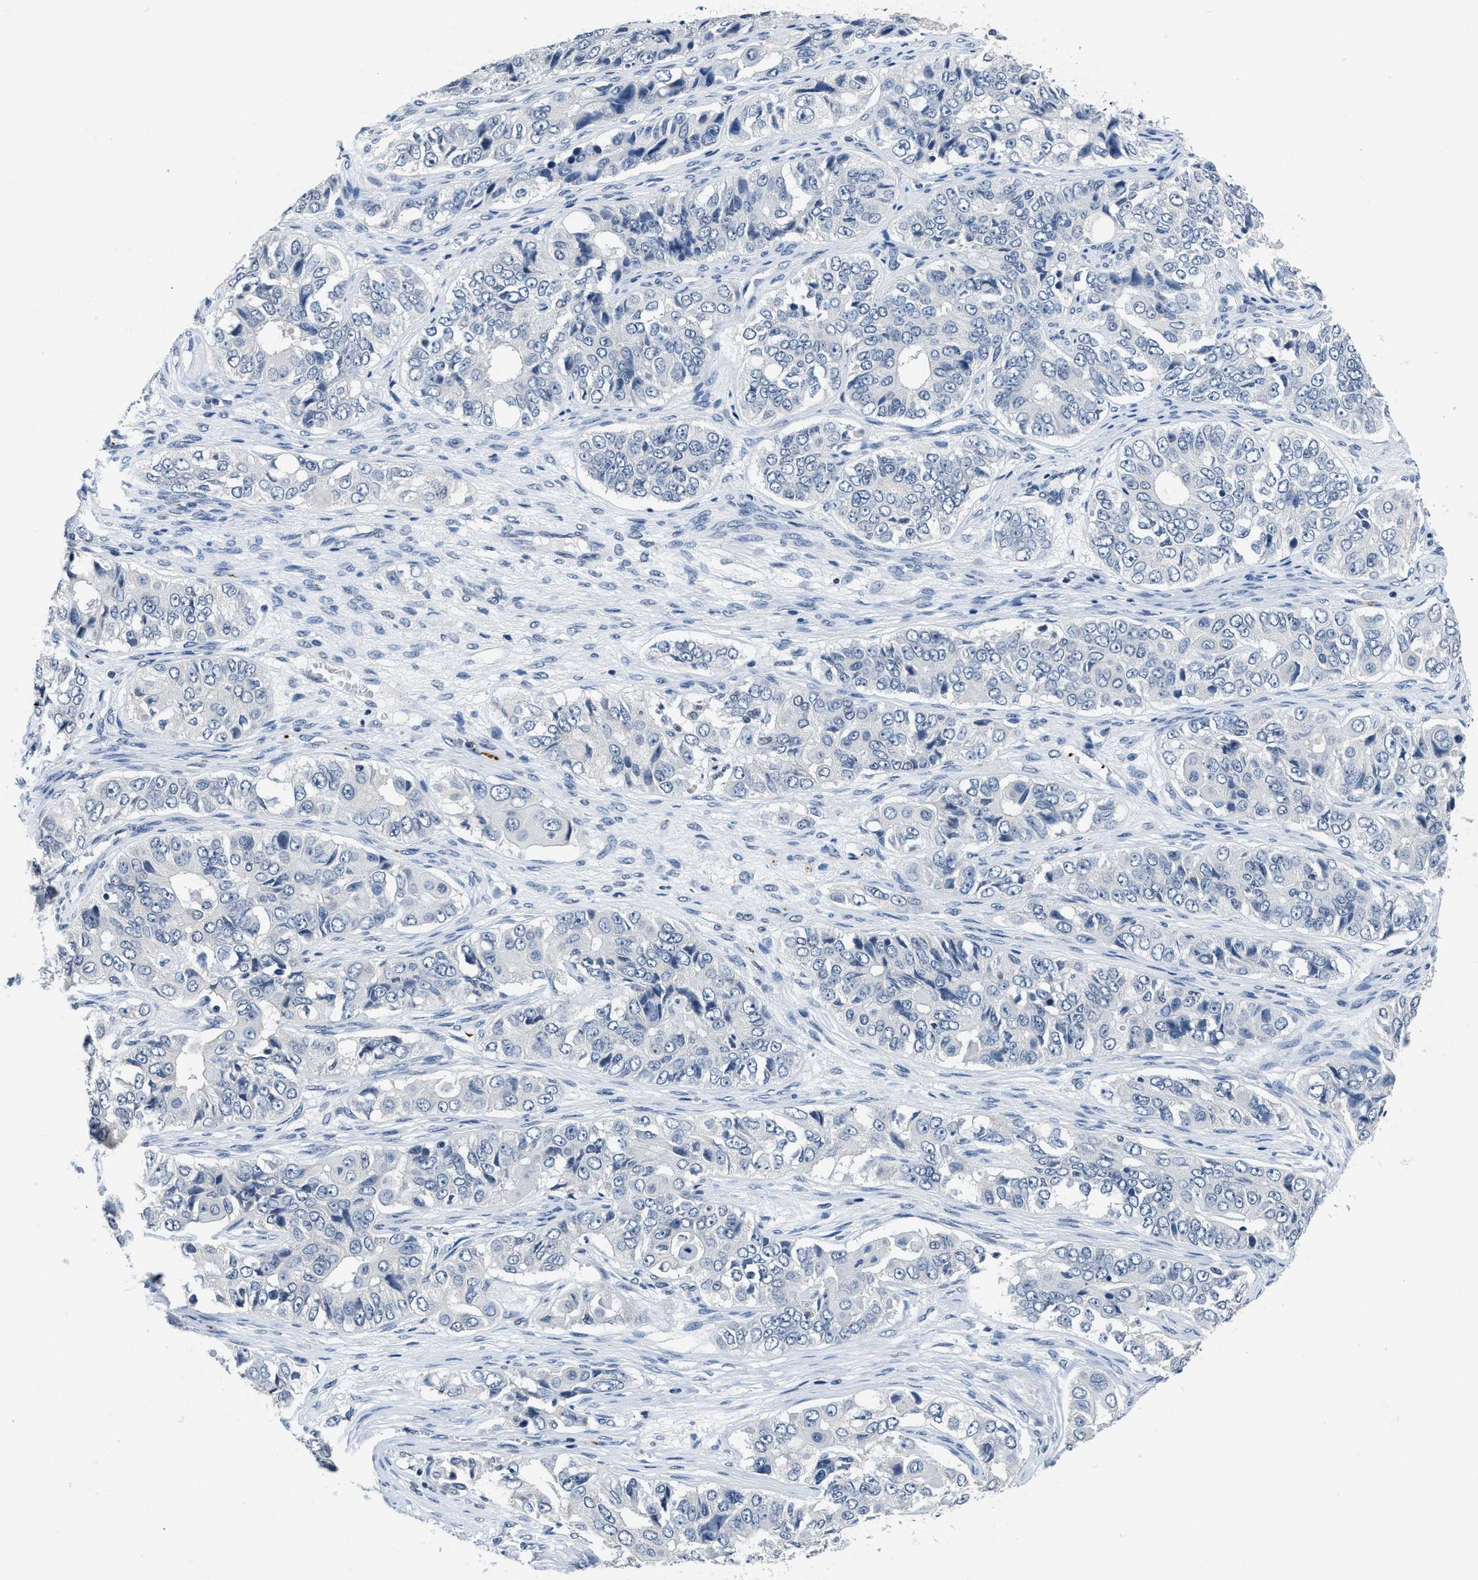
{"staining": {"intensity": "negative", "quantity": "none", "location": "none"}, "tissue": "ovarian cancer", "cell_type": "Tumor cells", "image_type": "cancer", "snomed": [{"axis": "morphology", "description": "Carcinoma, endometroid"}, {"axis": "topography", "description": "Ovary"}], "caption": "DAB (3,3'-diaminobenzidine) immunohistochemical staining of human ovarian cancer demonstrates no significant staining in tumor cells. Nuclei are stained in blue.", "gene": "ITGA2B", "patient": {"sex": "female", "age": 51}}